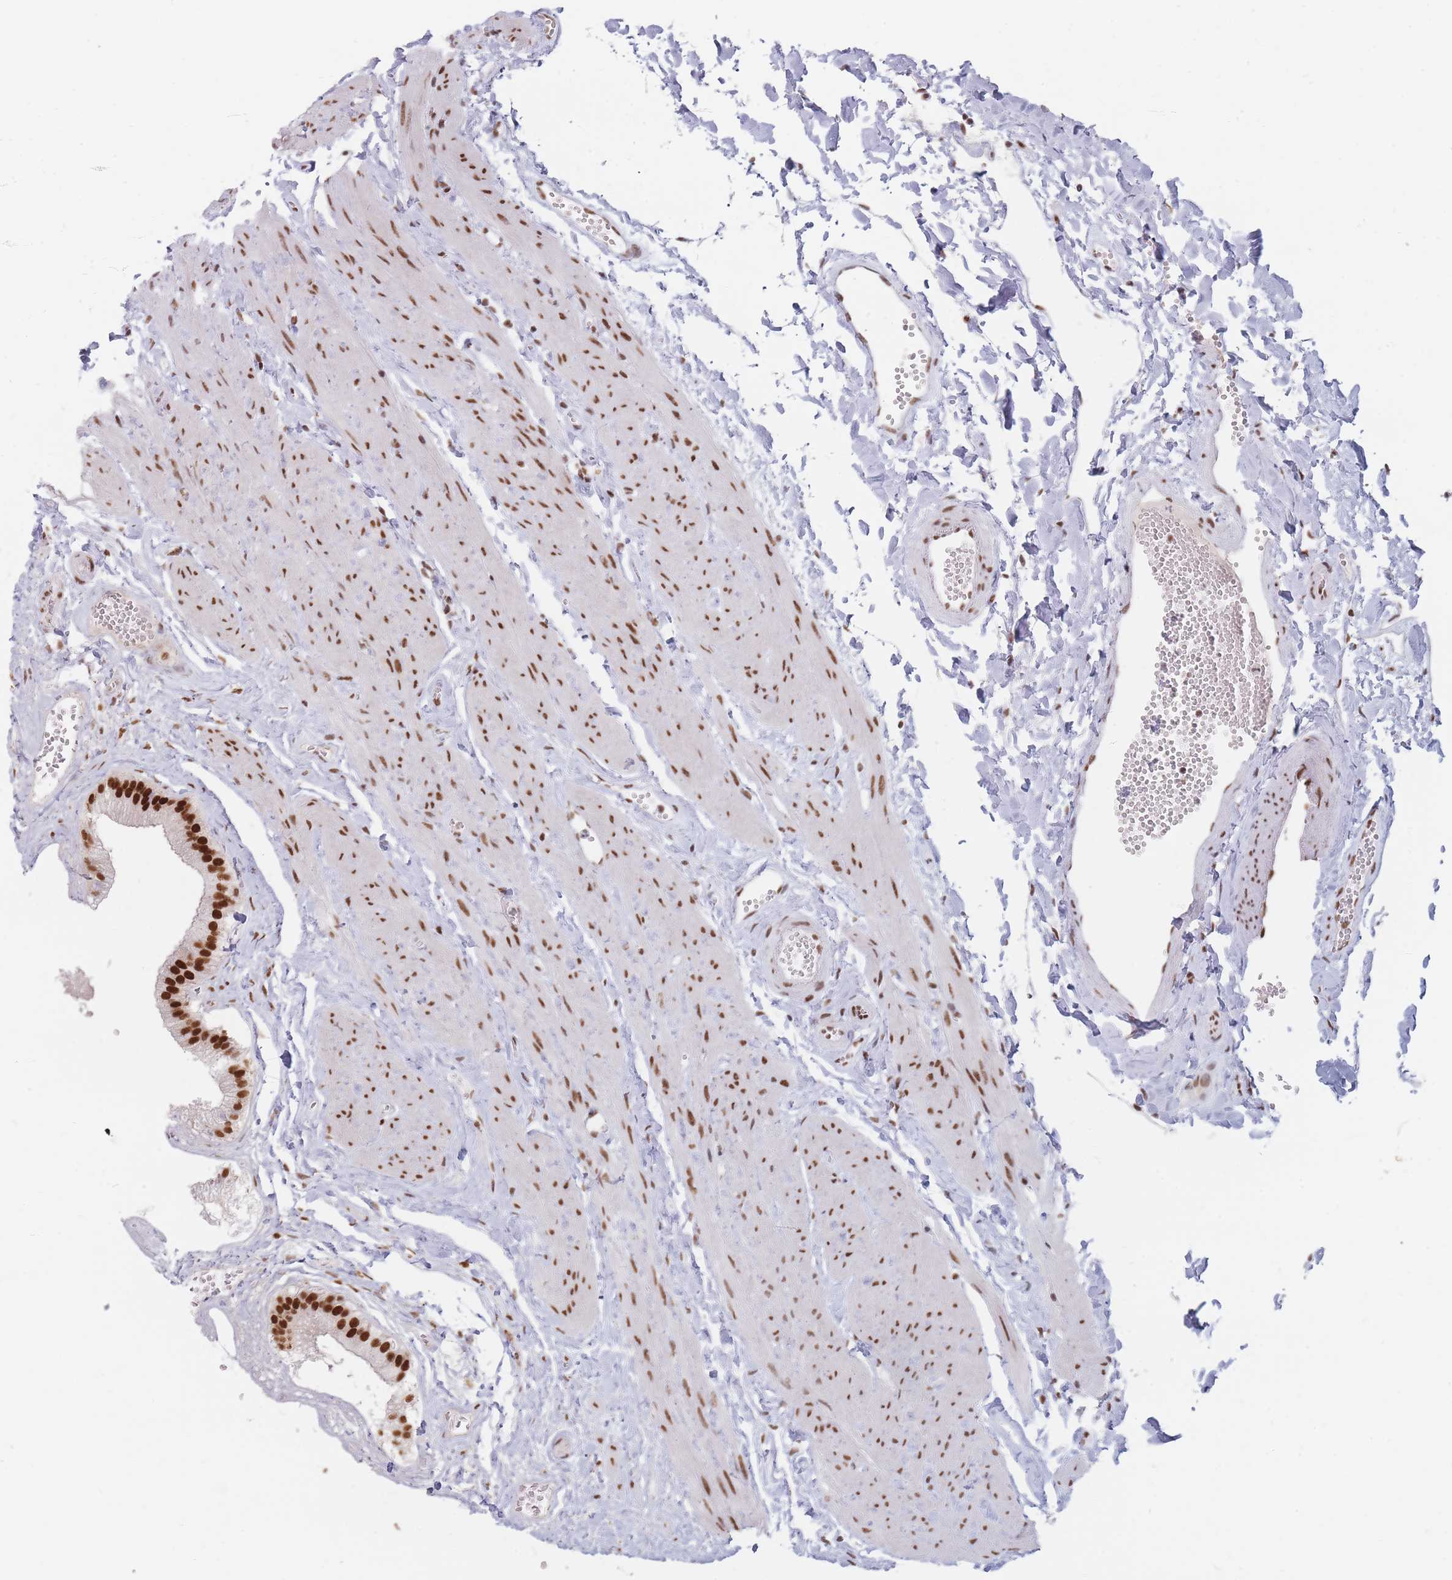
{"staining": {"intensity": "strong", "quantity": ">75%", "location": "nuclear"}, "tissue": "gallbladder", "cell_type": "Glandular cells", "image_type": "normal", "snomed": [{"axis": "morphology", "description": "Normal tissue, NOS"}, {"axis": "topography", "description": "Gallbladder"}], "caption": "A high amount of strong nuclear positivity is present in about >75% of glandular cells in benign gallbladder. Using DAB (brown) and hematoxylin (blue) stains, captured at high magnification using brightfield microscopy.", "gene": "SAFB2", "patient": {"sex": "female", "age": 54}}